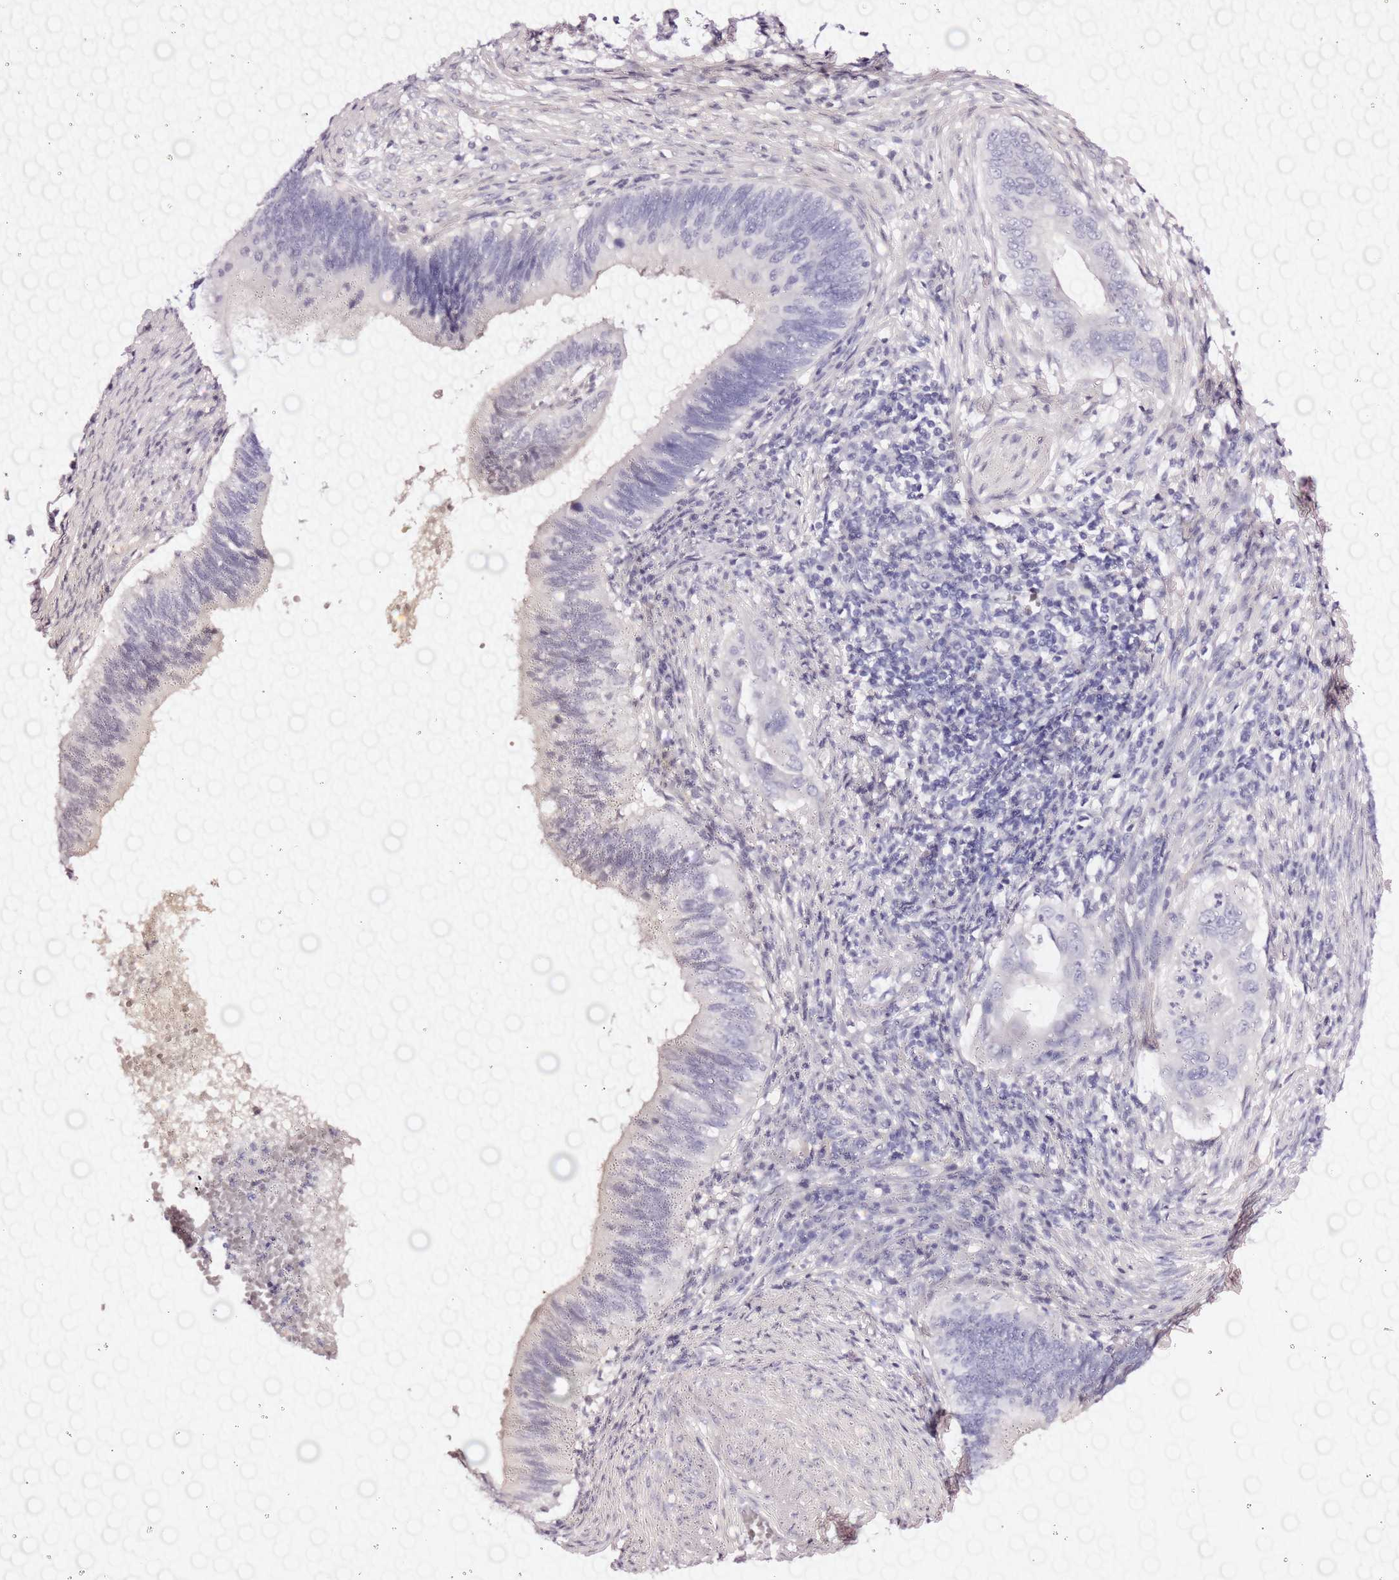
{"staining": {"intensity": "negative", "quantity": "none", "location": "none"}, "tissue": "cervical cancer", "cell_type": "Tumor cells", "image_type": "cancer", "snomed": [{"axis": "morphology", "description": "Adenocarcinoma, NOS"}, {"axis": "topography", "description": "Cervix"}], "caption": "An immunohistochemistry image of adenocarcinoma (cervical) is shown. There is no staining in tumor cells of adenocarcinoma (cervical).", "gene": "LIPF", "patient": {"sex": "female", "age": 42}}